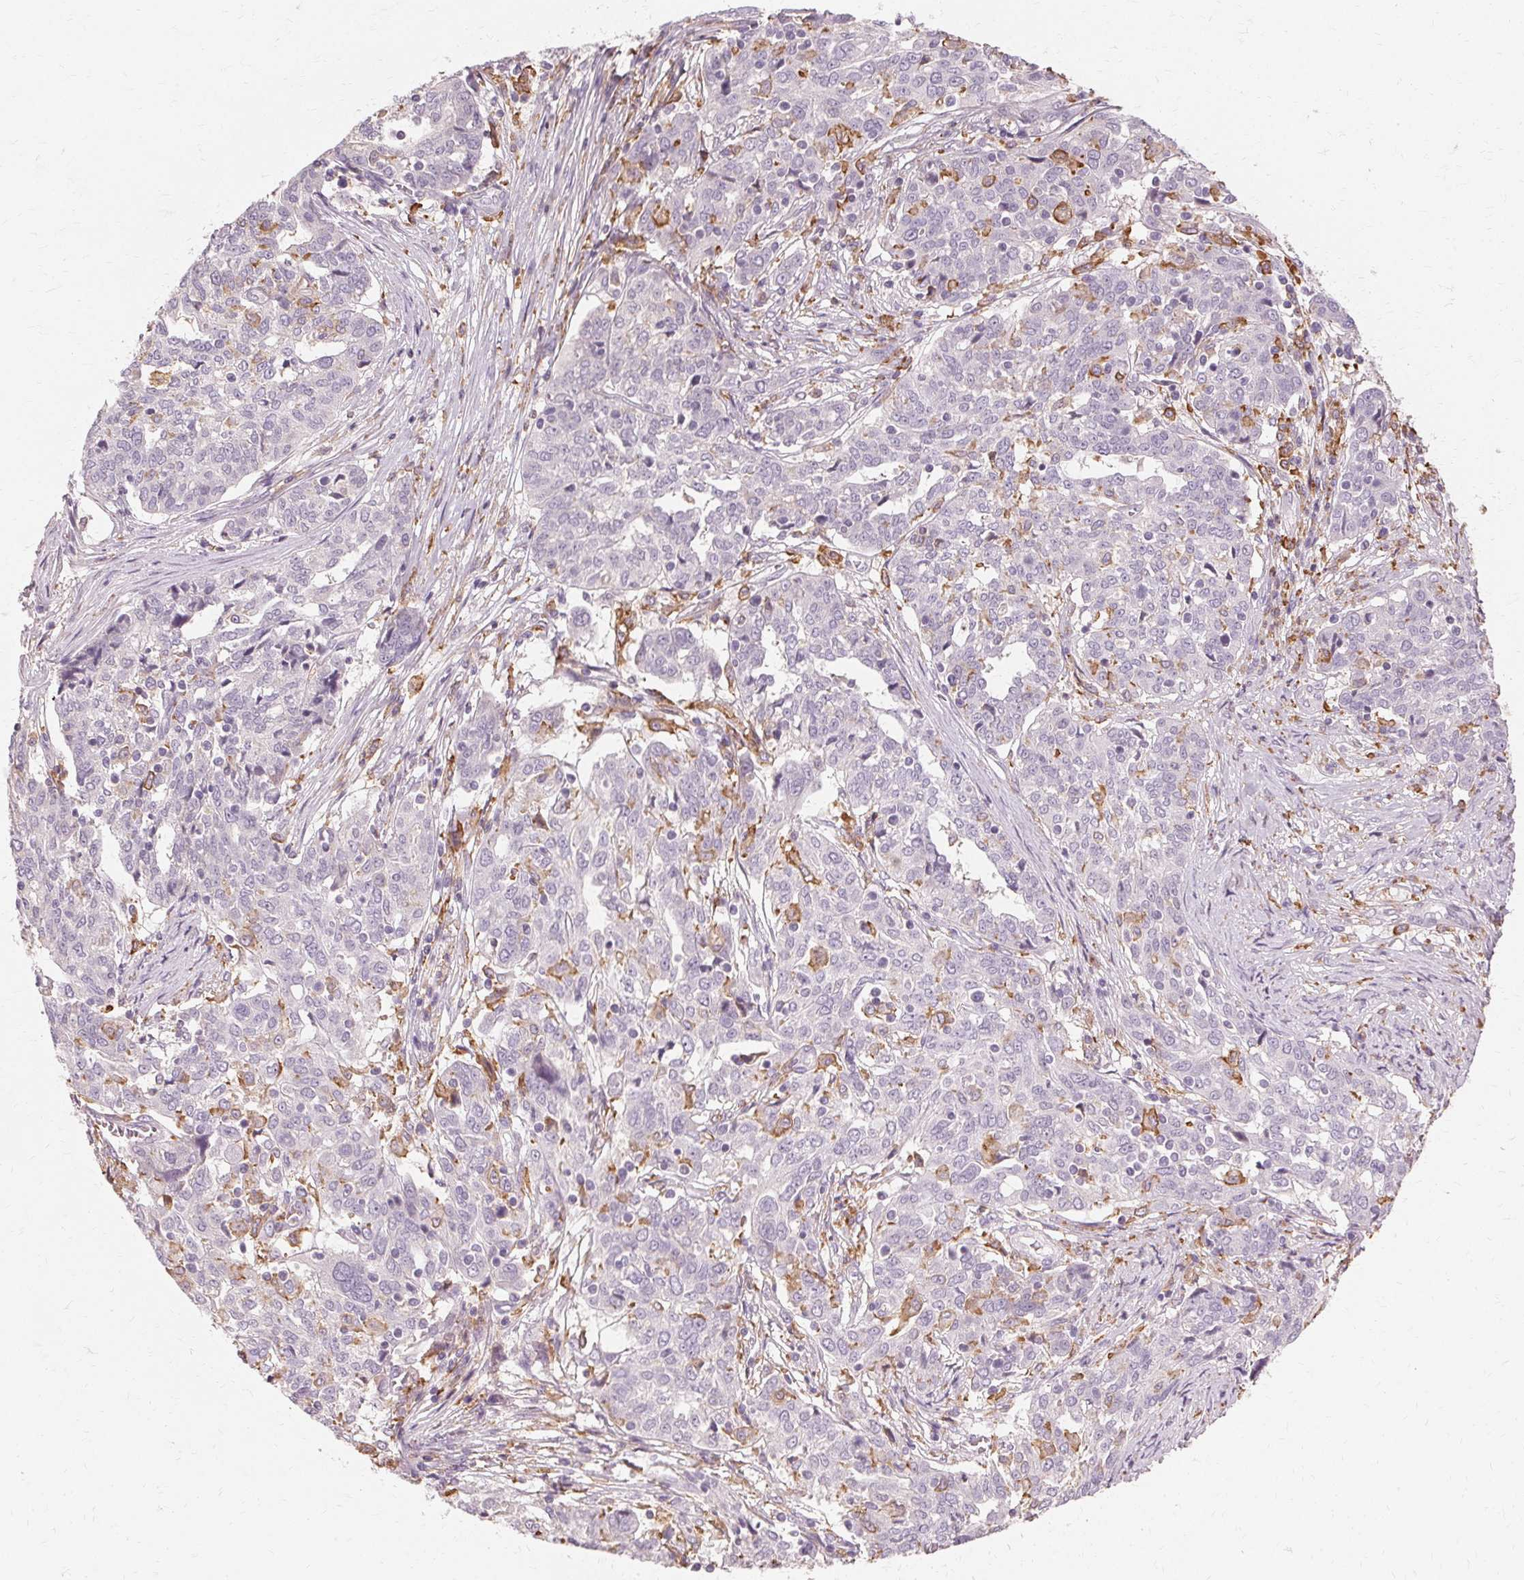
{"staining": {"intensity": "negative", "quantity": "none", "location": "none"}, "tissue": "ovarian cancer", "cell_type": "Tumor cells", "image_type": "cancer", "snomed": [{"axis": "morphology", "description": "Cystadenocarcinoma, serous, NOS"}, {"axis": "topography", "description": "Ovary"}], "caption": "Immunohistochemical staining of serous cystadenocarcinoma (ovarian) shows no significant staining in tumor cells. Nuclei are stained in blue.", "gene": "IFNGR1", "patient": {"sex": "female", "age": 67}}